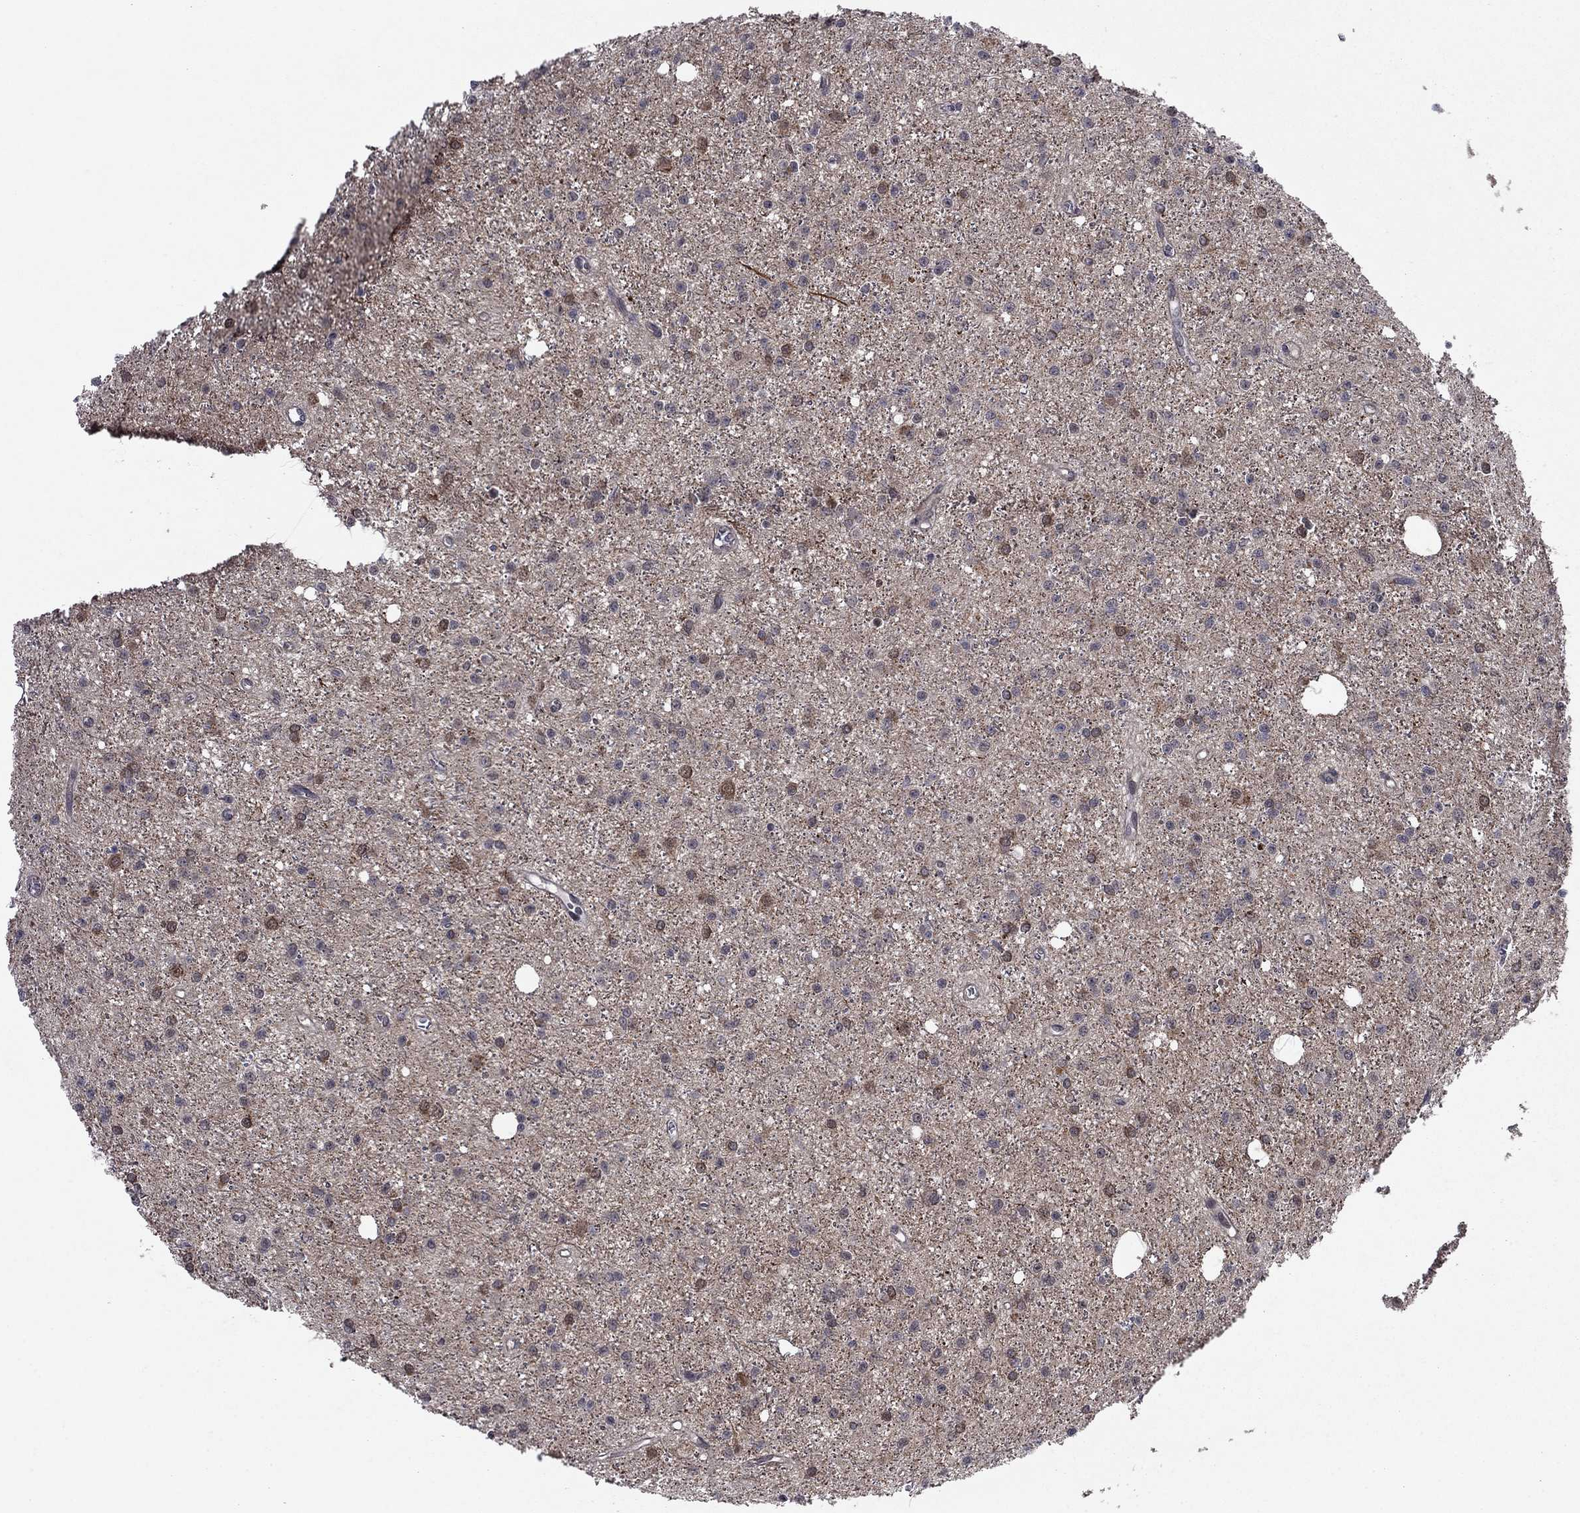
{"staining": {"intensity": "negative", "quantity": "none", "location": "none"}, "tissue": "glioma", "cell_type": "Tumor cells", "image_type": "cancer", "snomed": [{"axis": "morphology", "description": "Glioma, malignant, Low grade"}, {"axis": "topography", "description": "Brain"}], "caption": "A high-resolution micrograph shows immunohistochemistry staining of glioma, which displays no significant expression in tumor cells.", "gene": "PSMC1", "patient": {"sex": "male", "age": 27}}